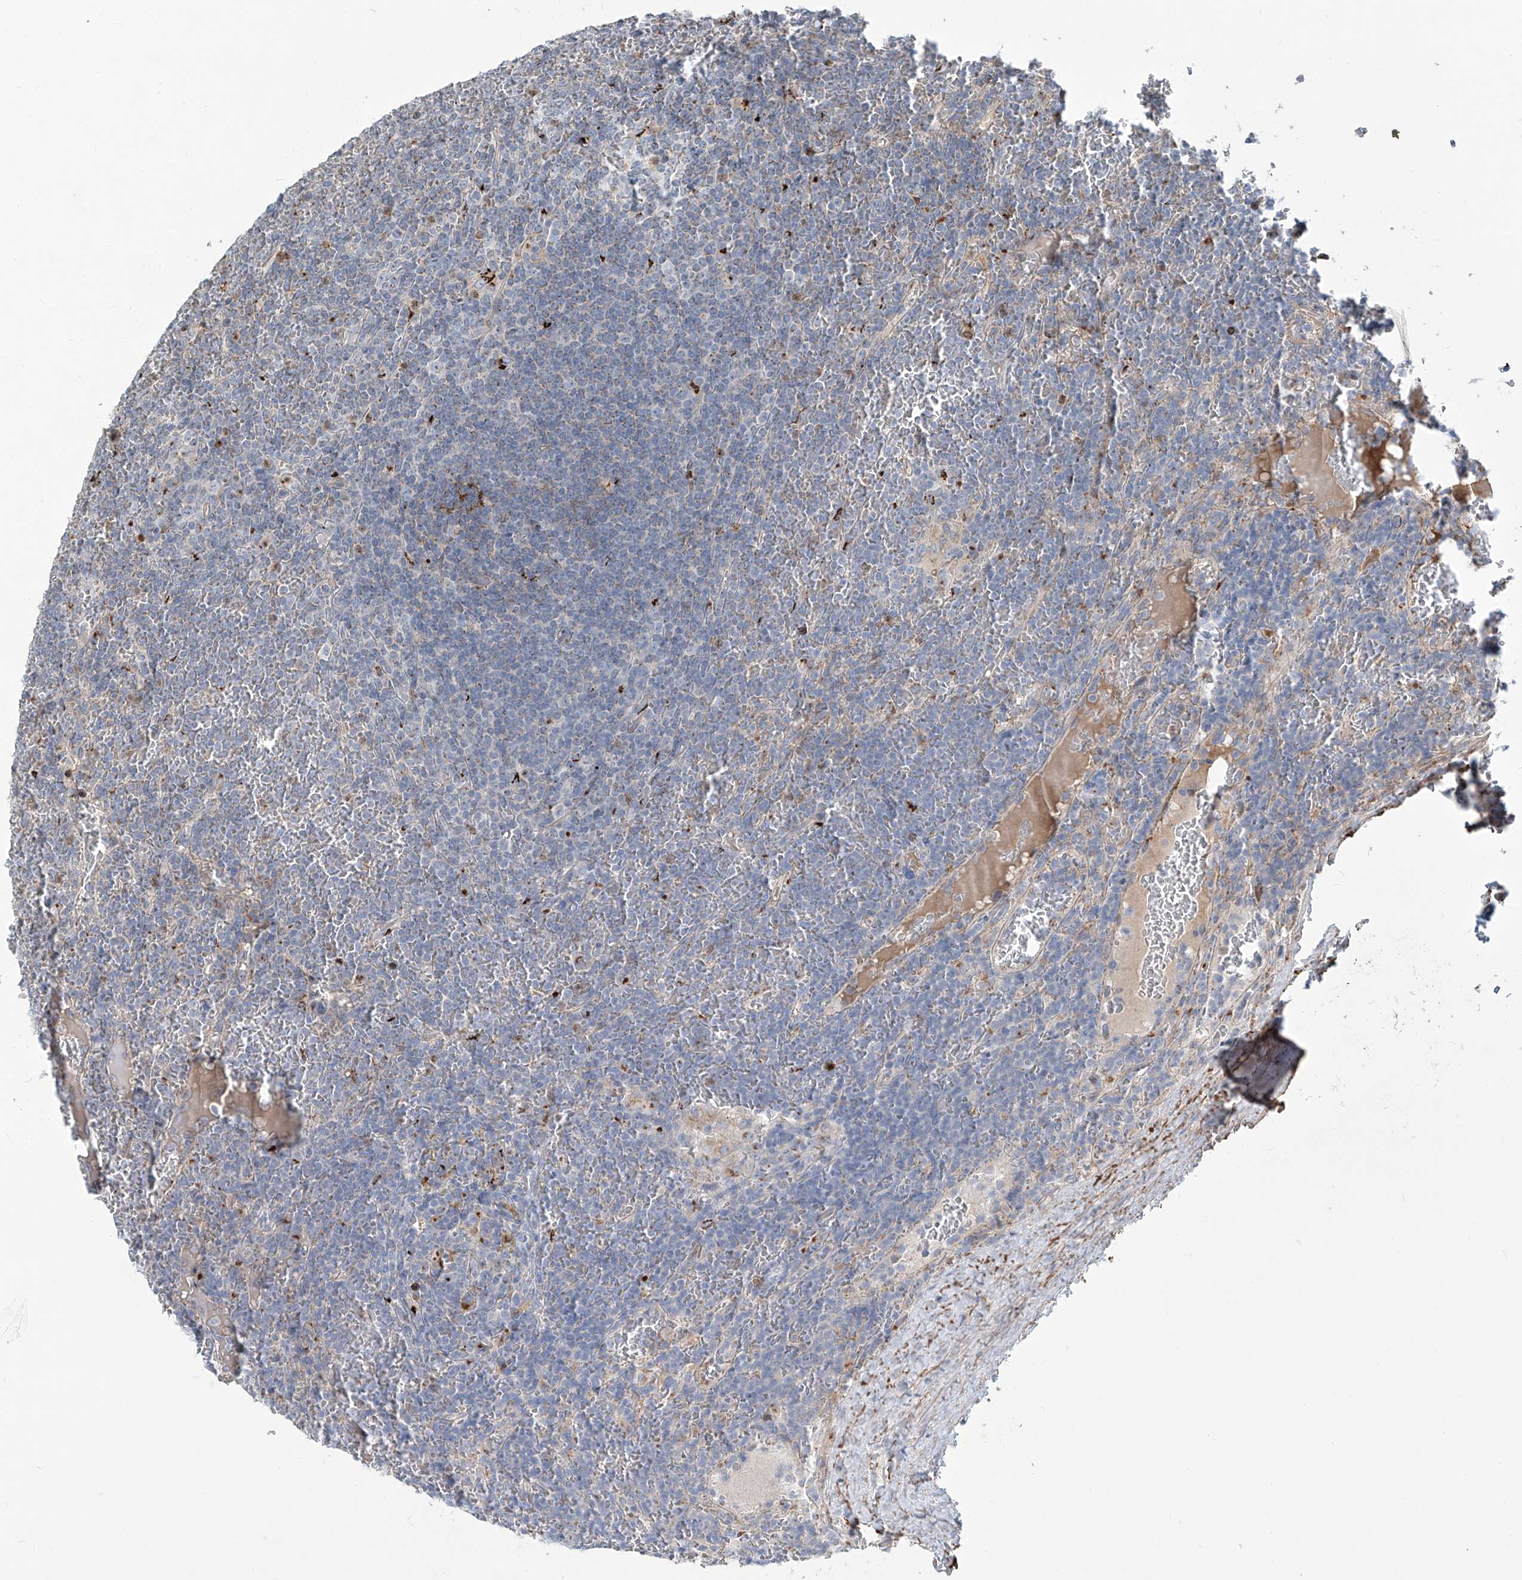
{"staining": {"intensity": "negative", "quantity": "none", "location": "none"}, "tissue": "lymphoma", "cell_type": "Tumor cells", "image_type": "cancer", "snomed": [{"axis": "morphology", "description": "Malignant lymphoma, non-Hodgkin's type, Low grade"}, {"axis": "topography", "description": "Spleen"}], "caption": "Immunohistochemical staining of human malignant lymphoma, non-Hodgkin's type (low-grade) exhibits no significant positivity in tumor cells. (DAB (3,3'-diaminobenzidine) immunohistochemistry, high magnification).", "gene": "CDH5", "patient": {"sex": "female", "age": 19}}